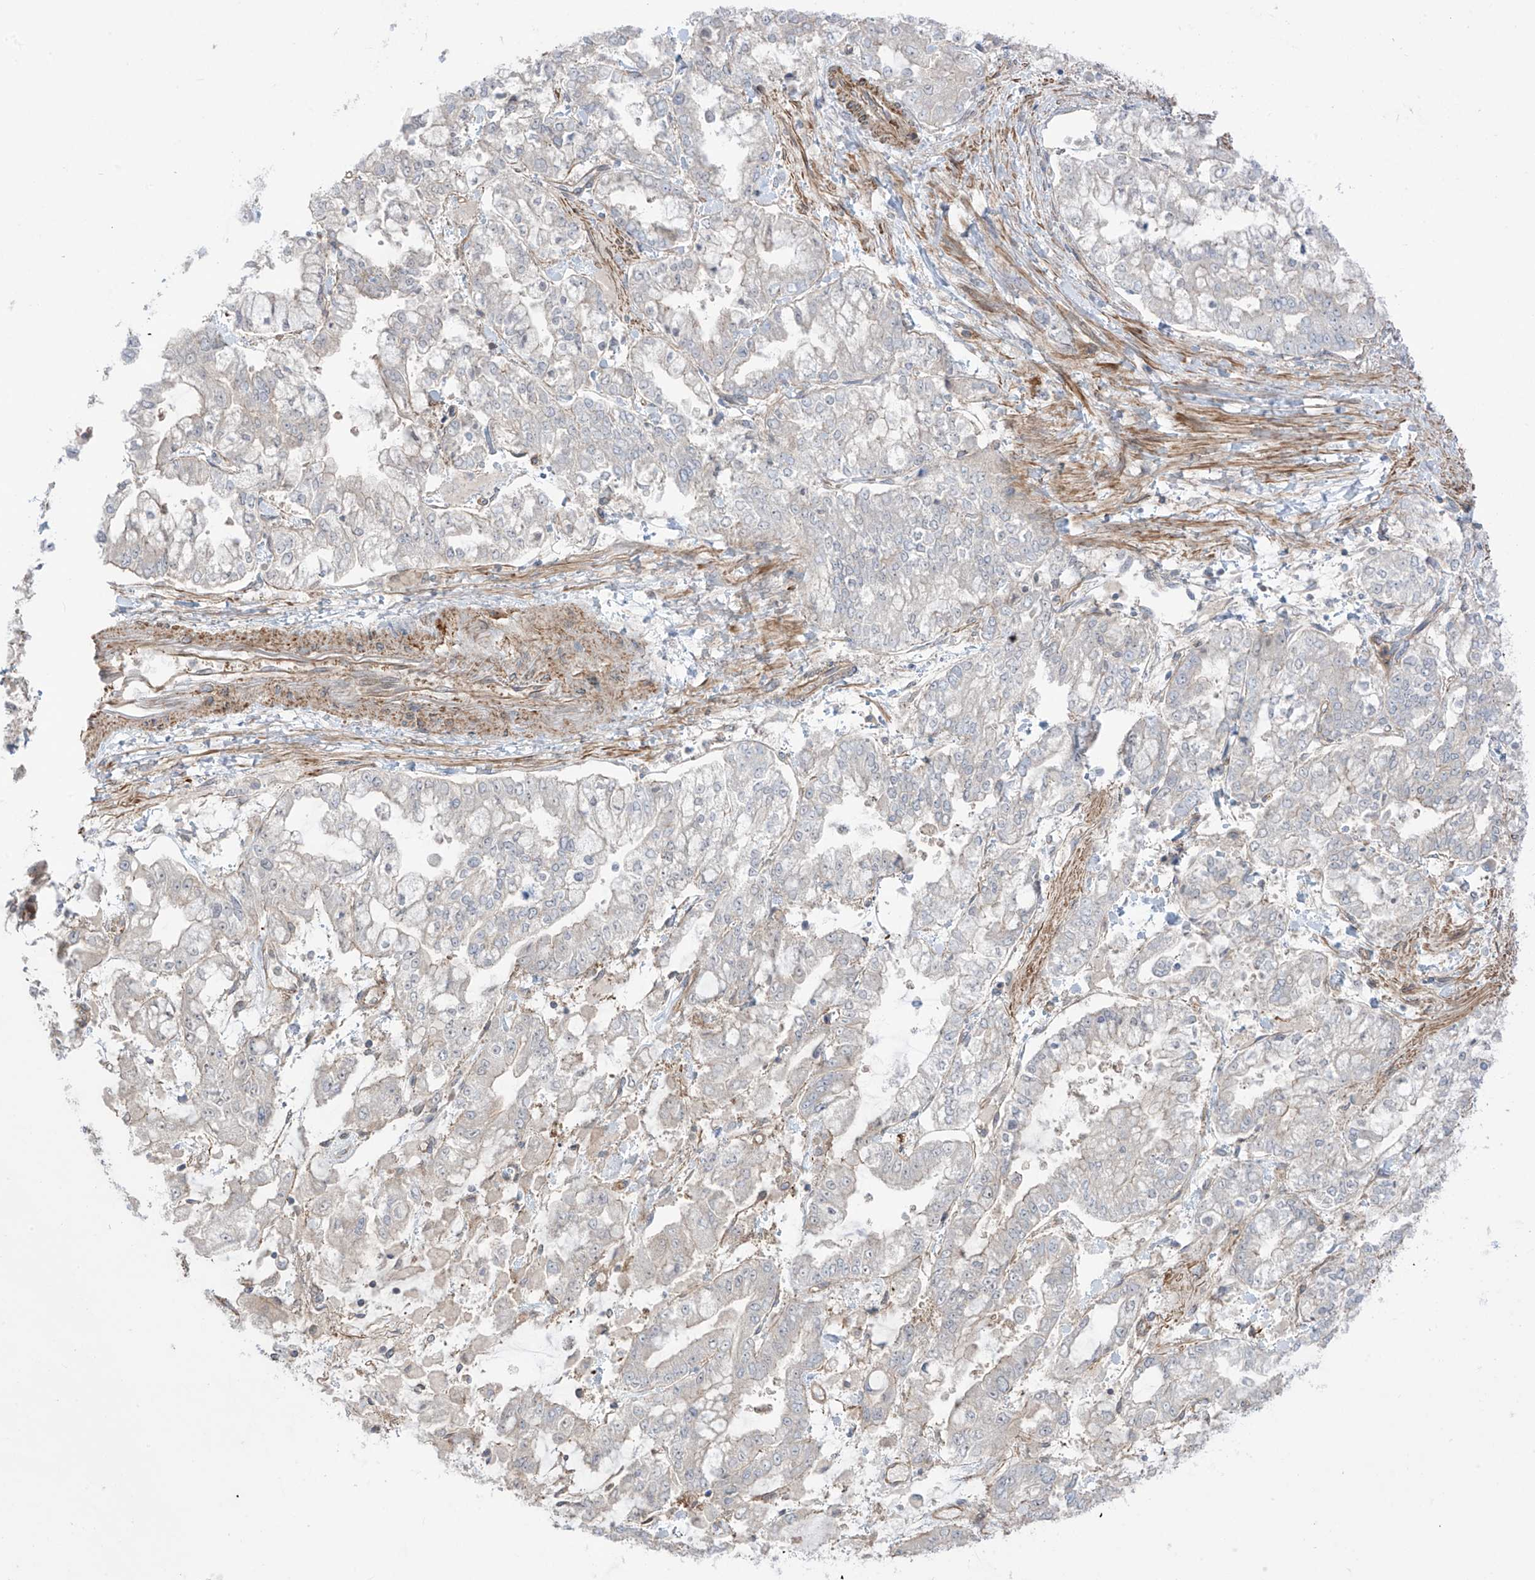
{"staining": {"intensity": "negative", "quantity": "none", "location": "none"}, "tissue": "stomach cancer", "cell_type": "Tumor cells", "image_type": "cancer", "snomed": [{"axis": "morphology", "description": "Normal tissue, NOS"}, {"axis": "morphology", "description": "Adenocarcinoma, NOS"}, {"axis": "topography", "description": "Stomach, upper"}, {"axis": "topography", "description": "Stomach"}], "caption": "There is no significant expression in tumor cells of stomach adenocarcinoma.", "gene": "TRMU", "patient": {"sex": "male", "age": 76}}